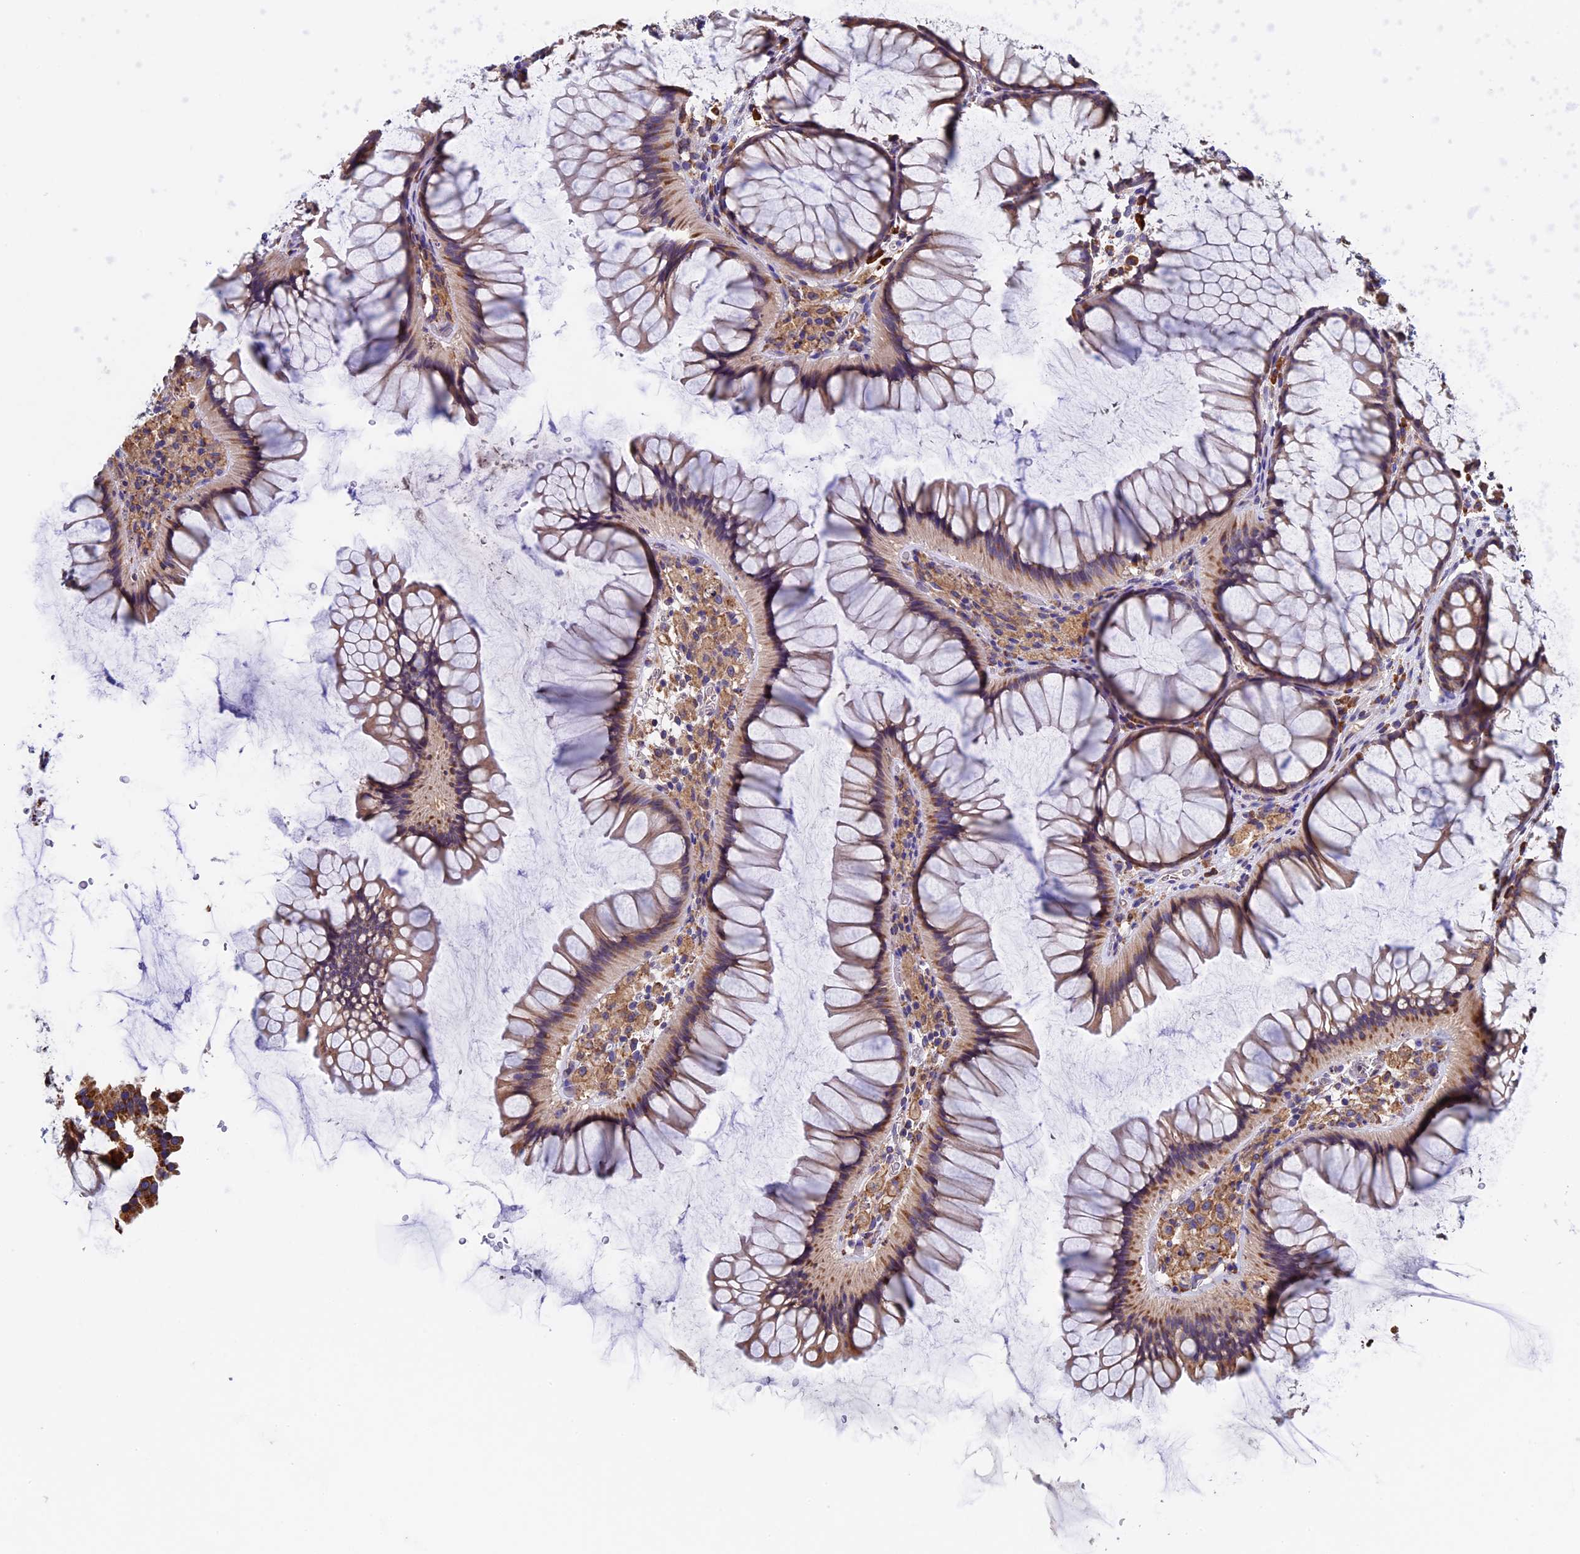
{"staining": {"intensity": "negative", "quantity": "none", "location": "none"}, "tissue": "colon", "cell_type": "Endothelial cells", "image_type": "normal", "snomed": [{"axis": "morphology", "description": "Normal tissue, NOS"}, {"axis": "topography", "description": "Colon"}], "caption": "Photomicrograph shows no significant protein staining in endothelial cells of normal colon.", "gene": "BTBD3", "patient": {"sex": "female", "age": 82}}